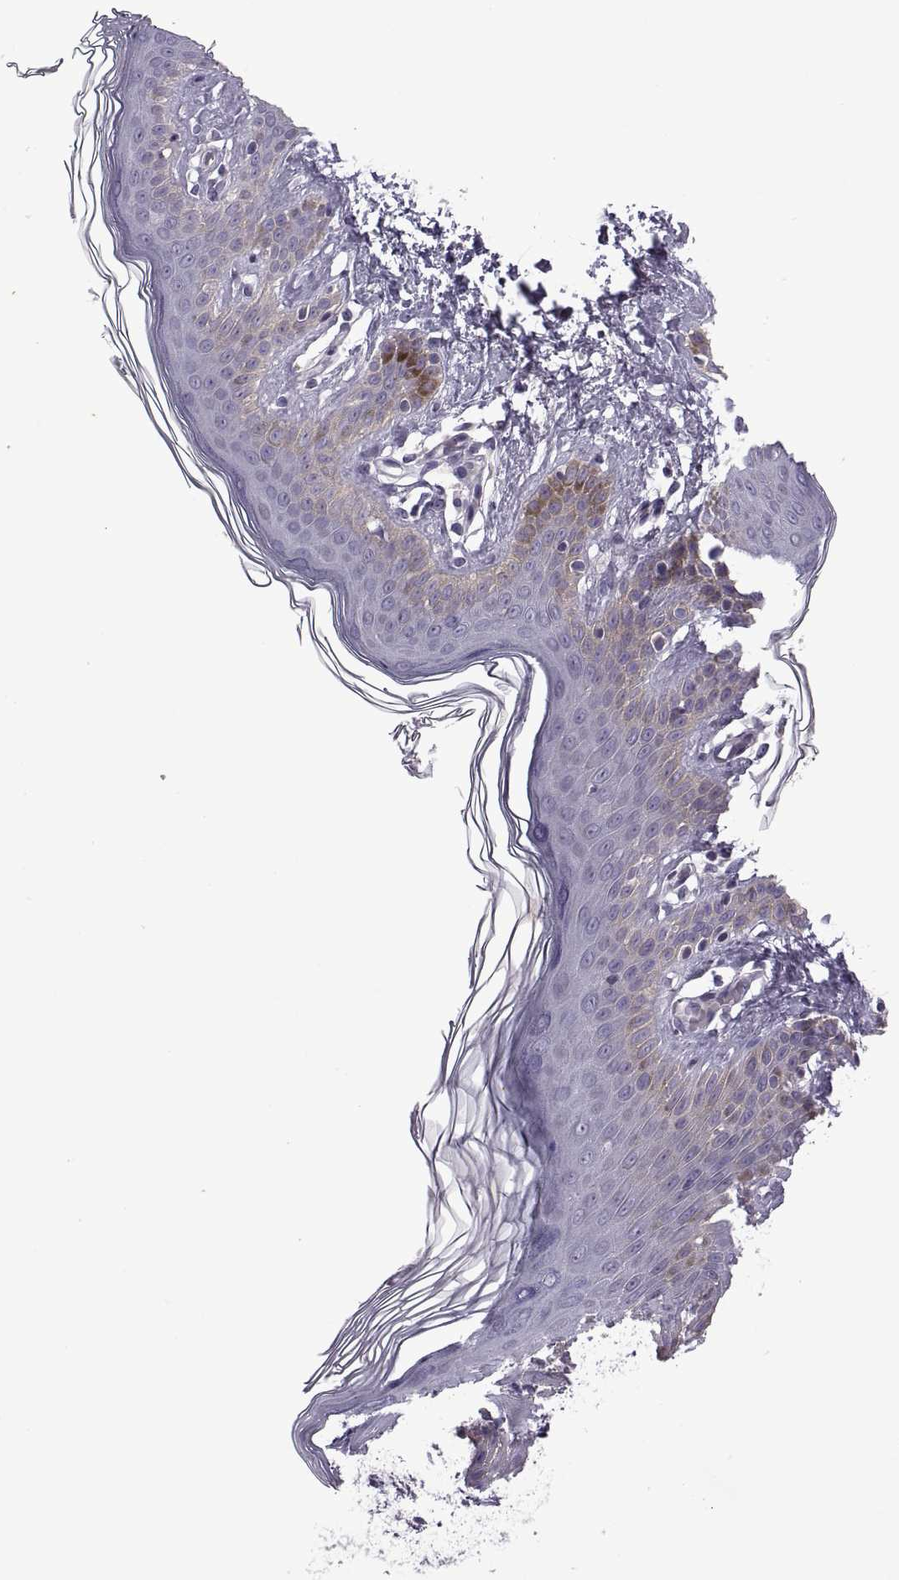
{"staining": {"intensity": "negative", "quantity": "none", "location": "none"}, "tissue": "skin cancer", "cell_type": "Tumor cells", "image_type": "cancer", "snomed": [{"axis": "morphology", "description": "Basal cell carcinoma"}, {"axis": "topography", "description": "Skin"}], "caption": "Tumor cells show no significant expression in skin cancer (basal cell carcinoma).", "gene": "RIPK4", "patient": {"sex": "male", "age": 85}}